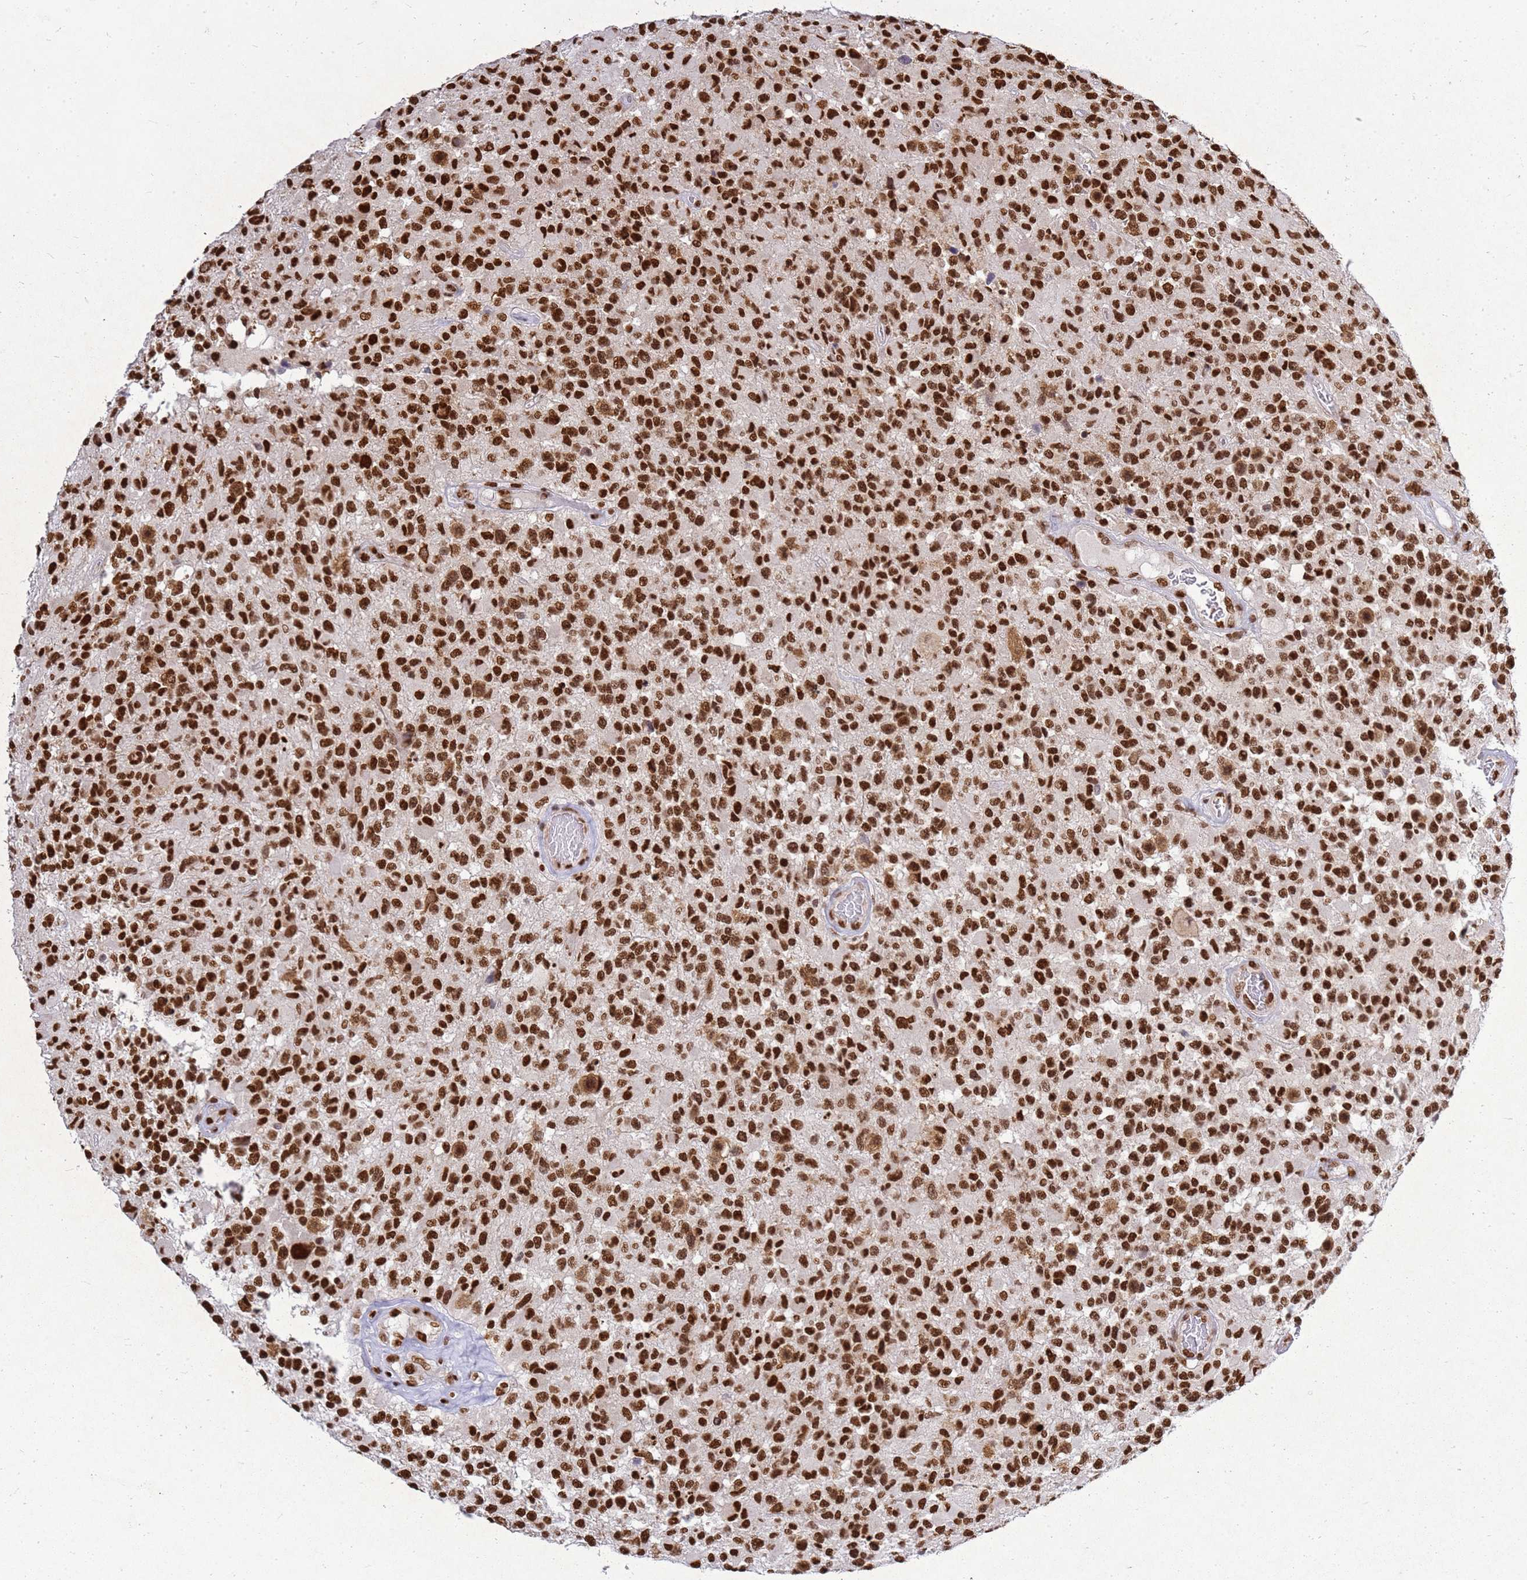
{"staining": {"intensity": "strong", "quantity": ">75%", "location": "nuclear"}, "tissue": "glioma", "cell_type": "Tumor cells", "image_type": "cancer", "snomed": [{"axis": "morphology", "description": "Glioma, malignant, High grade"}, {"axis": "morphology", "description": "Glioblastoma, NOS"}, {"axis": "topography", "description": "Brain"}], "caption": "Approximately >75% of tumor cells in glioma display strong nuclear protein staining as visualized by brown immunohistochemical staining.", "gene": "APEX1", "patient": {"sex": "male", "age": 60}}